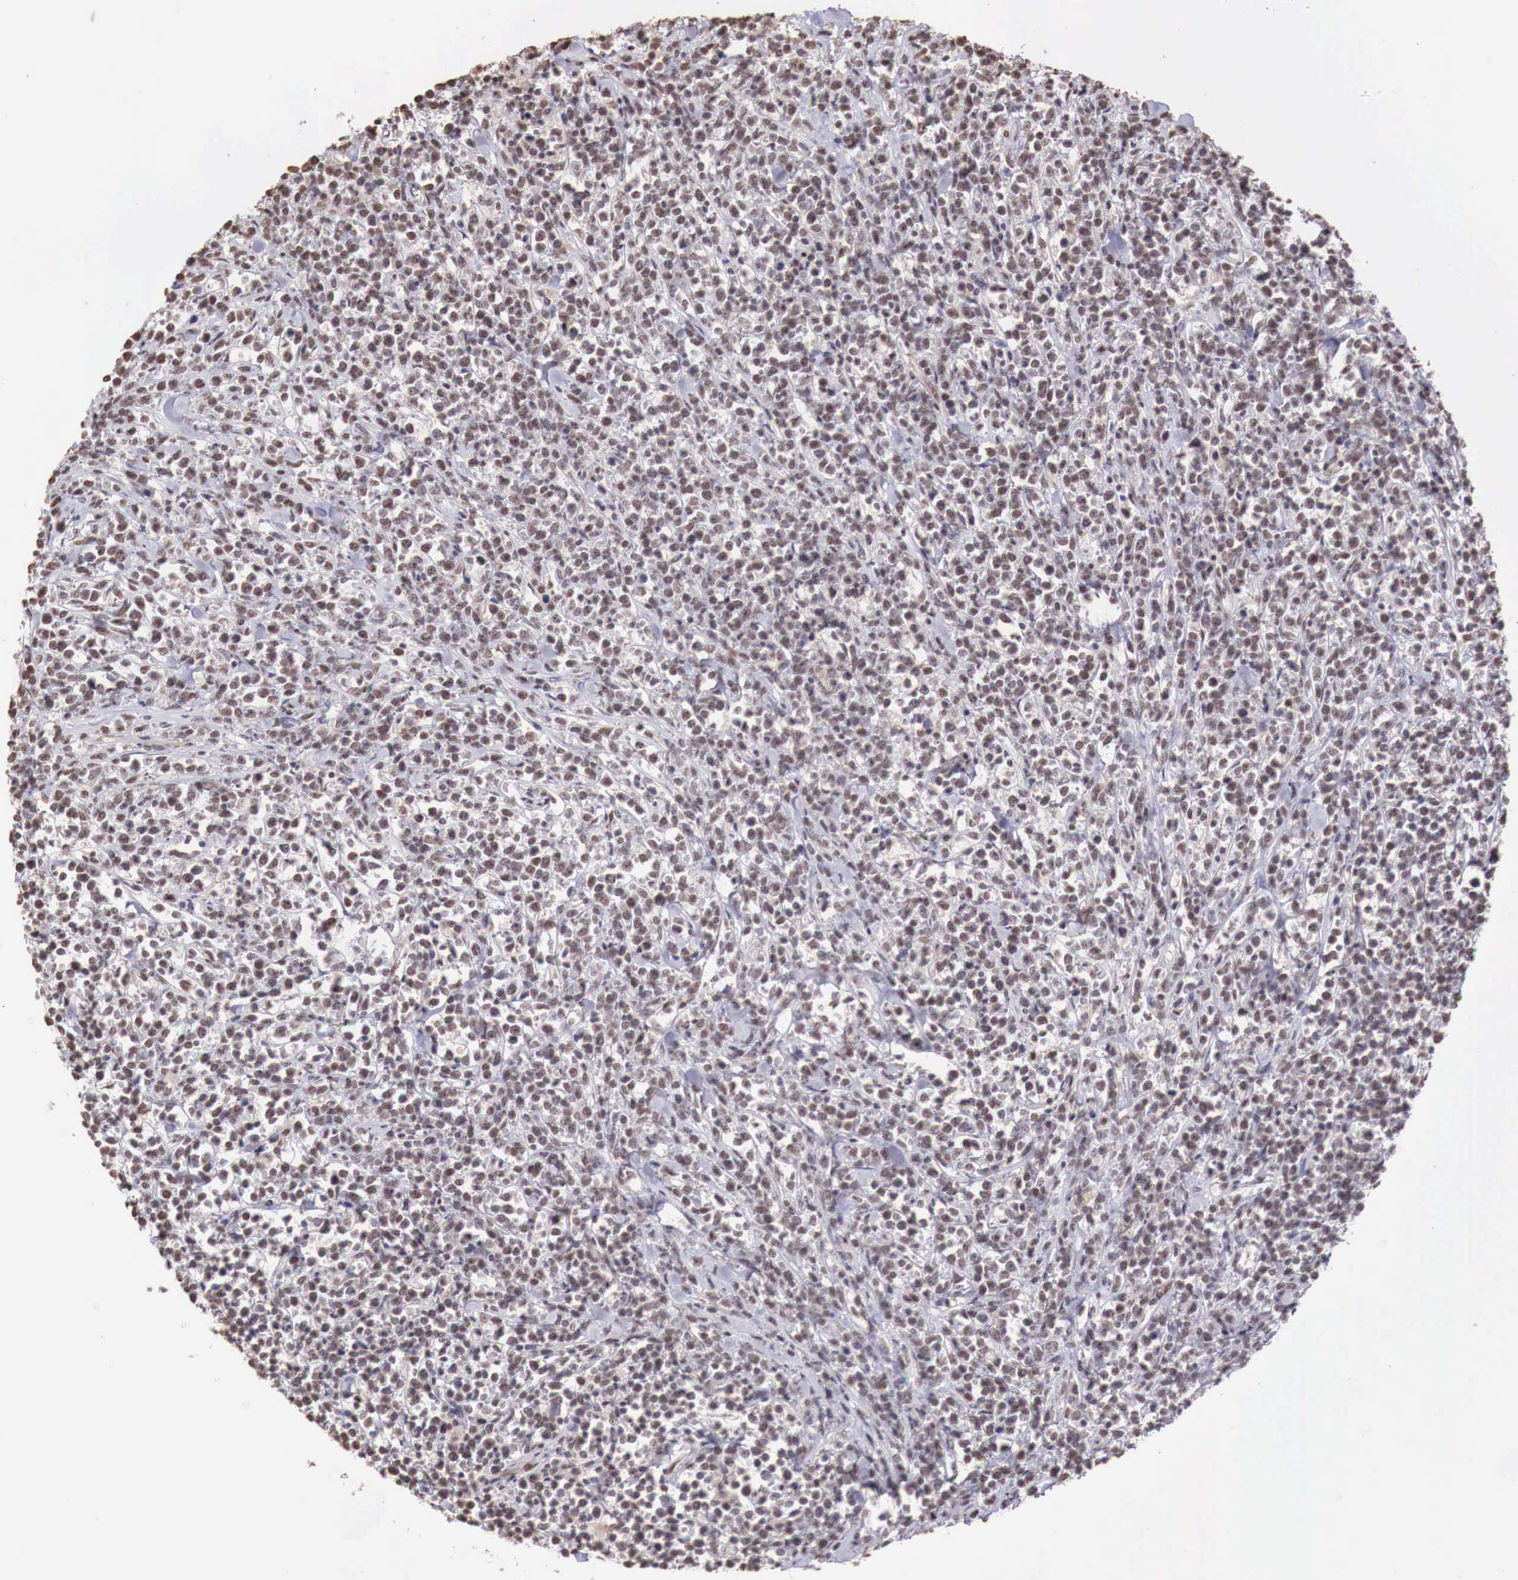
{"staining": {"intensity": "moderate", "quantity": ">75%", "location": "nuclear"}, "tissue": "lymphoma", "cell_type": "Tumor cells", "image_type": "cancer", "snomed": [{"axis": "morphology", "description": "Malignant lymphoma, non-Hodgkin's type, High grade"}, {"axis": "topography", "description": "Small intestine"}, {"axis": "topography", "description": "Colon"}], "caption": "A micrograph showing moderate nuclear staining in about >75% of tumor cells in lymphoma, as visualized by brown immunohistochemical staining.", "gene": "FOXP2", "patient": {"sex": "male", "age": 8}}